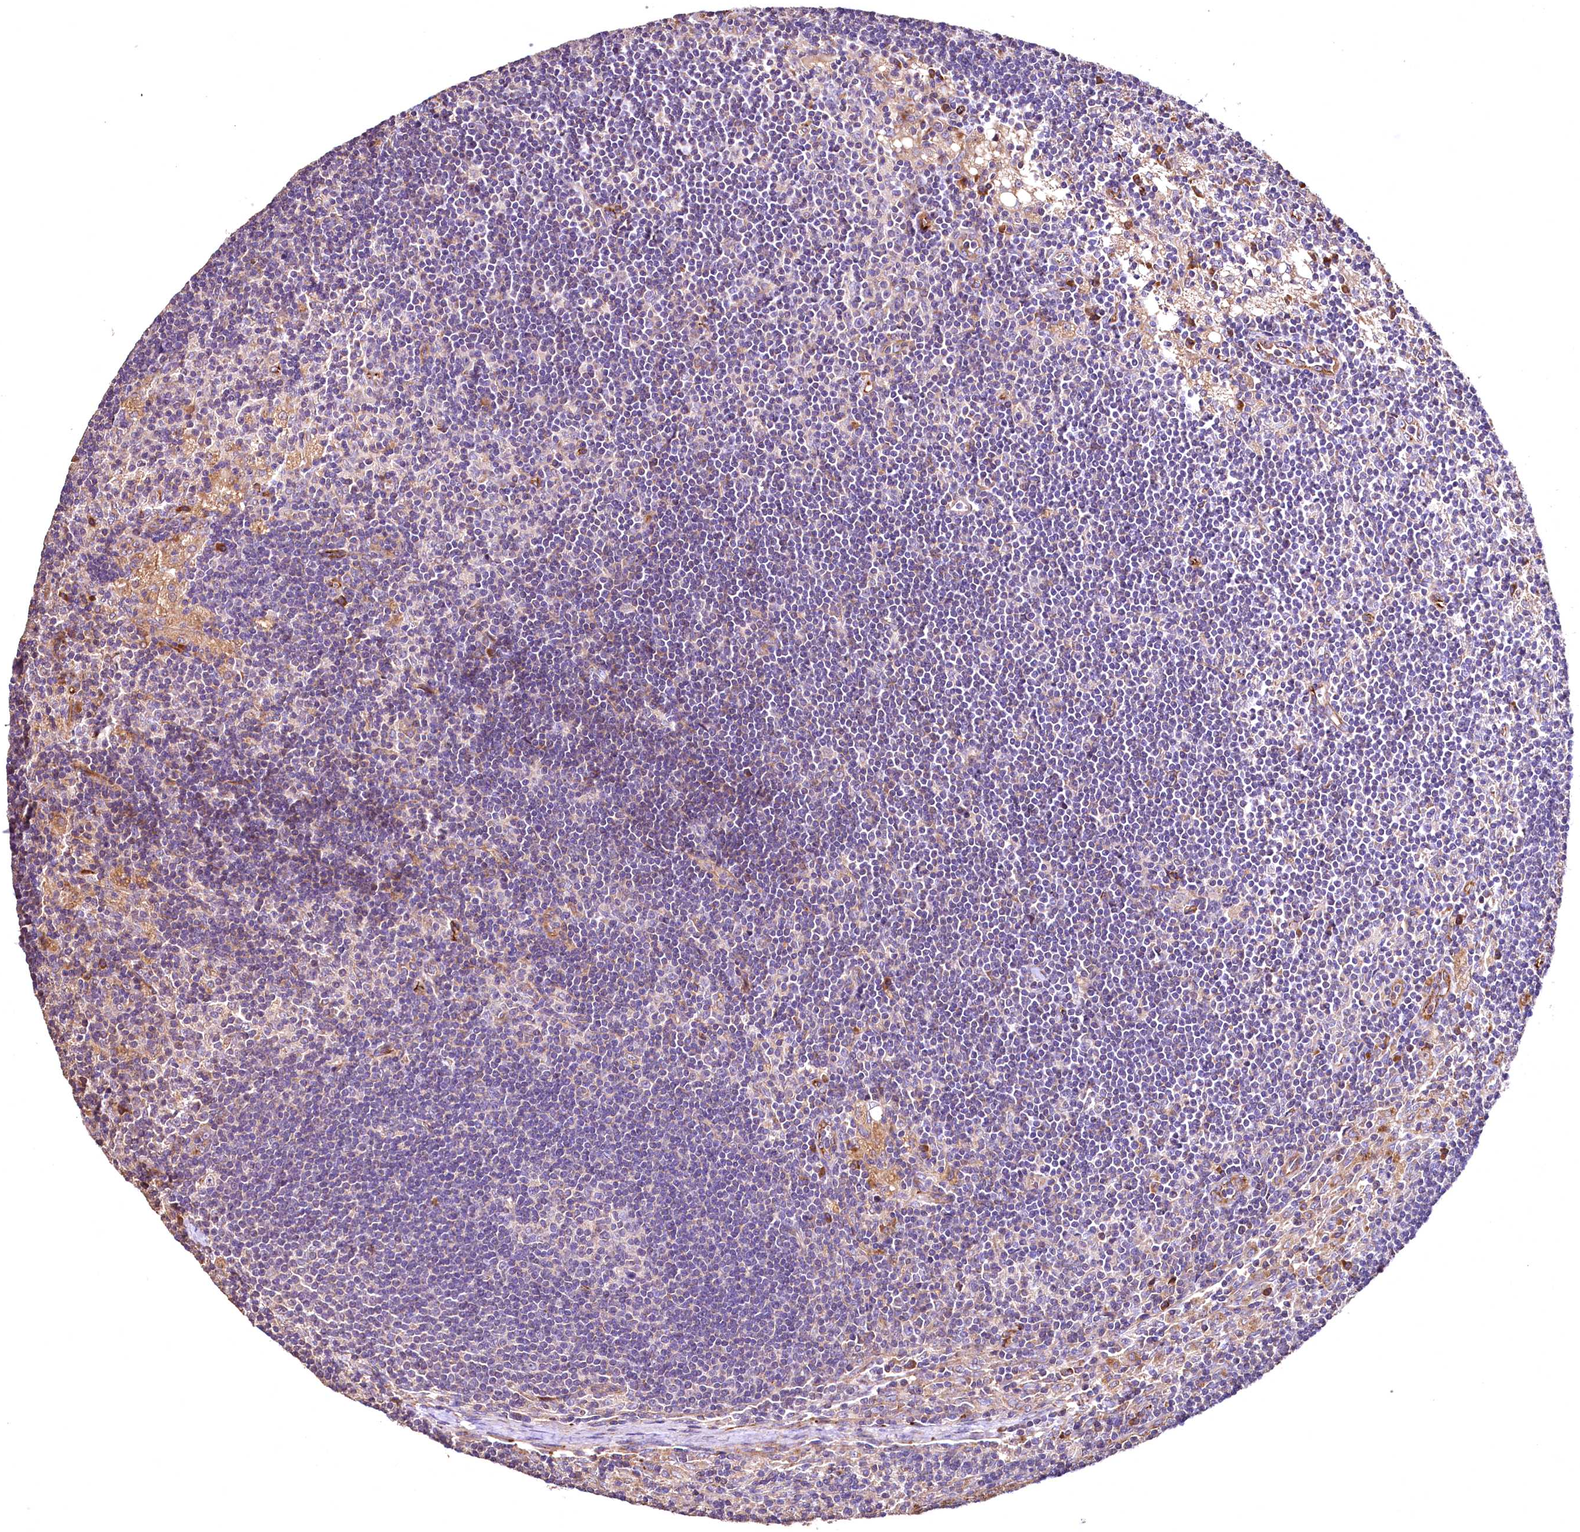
{"staining": {"intensity": "strong", "quantity": "<25%", "location": "cytoplasmic/membranous"}, "tissue": "lymph node", "cell_type": "Non-germinal center cells", "image_type": "normal", "snomed": [{"axis": "morphology", "description": "Normal tissue, NOS"}, {"axis": "topography", "description": "Lymph node"}], "caption": "Immunohistochemical staining of benign lymph node reveals strong cytoplasmic/membranous protein positivity in about <25% of non-germinal center cells. Immunohistochemistry (ihc) stains the protein of interest in brown and the nuclei are stained blue.", "gene": "RASSF1", "patient": {"sex": "male", "age": 24}}